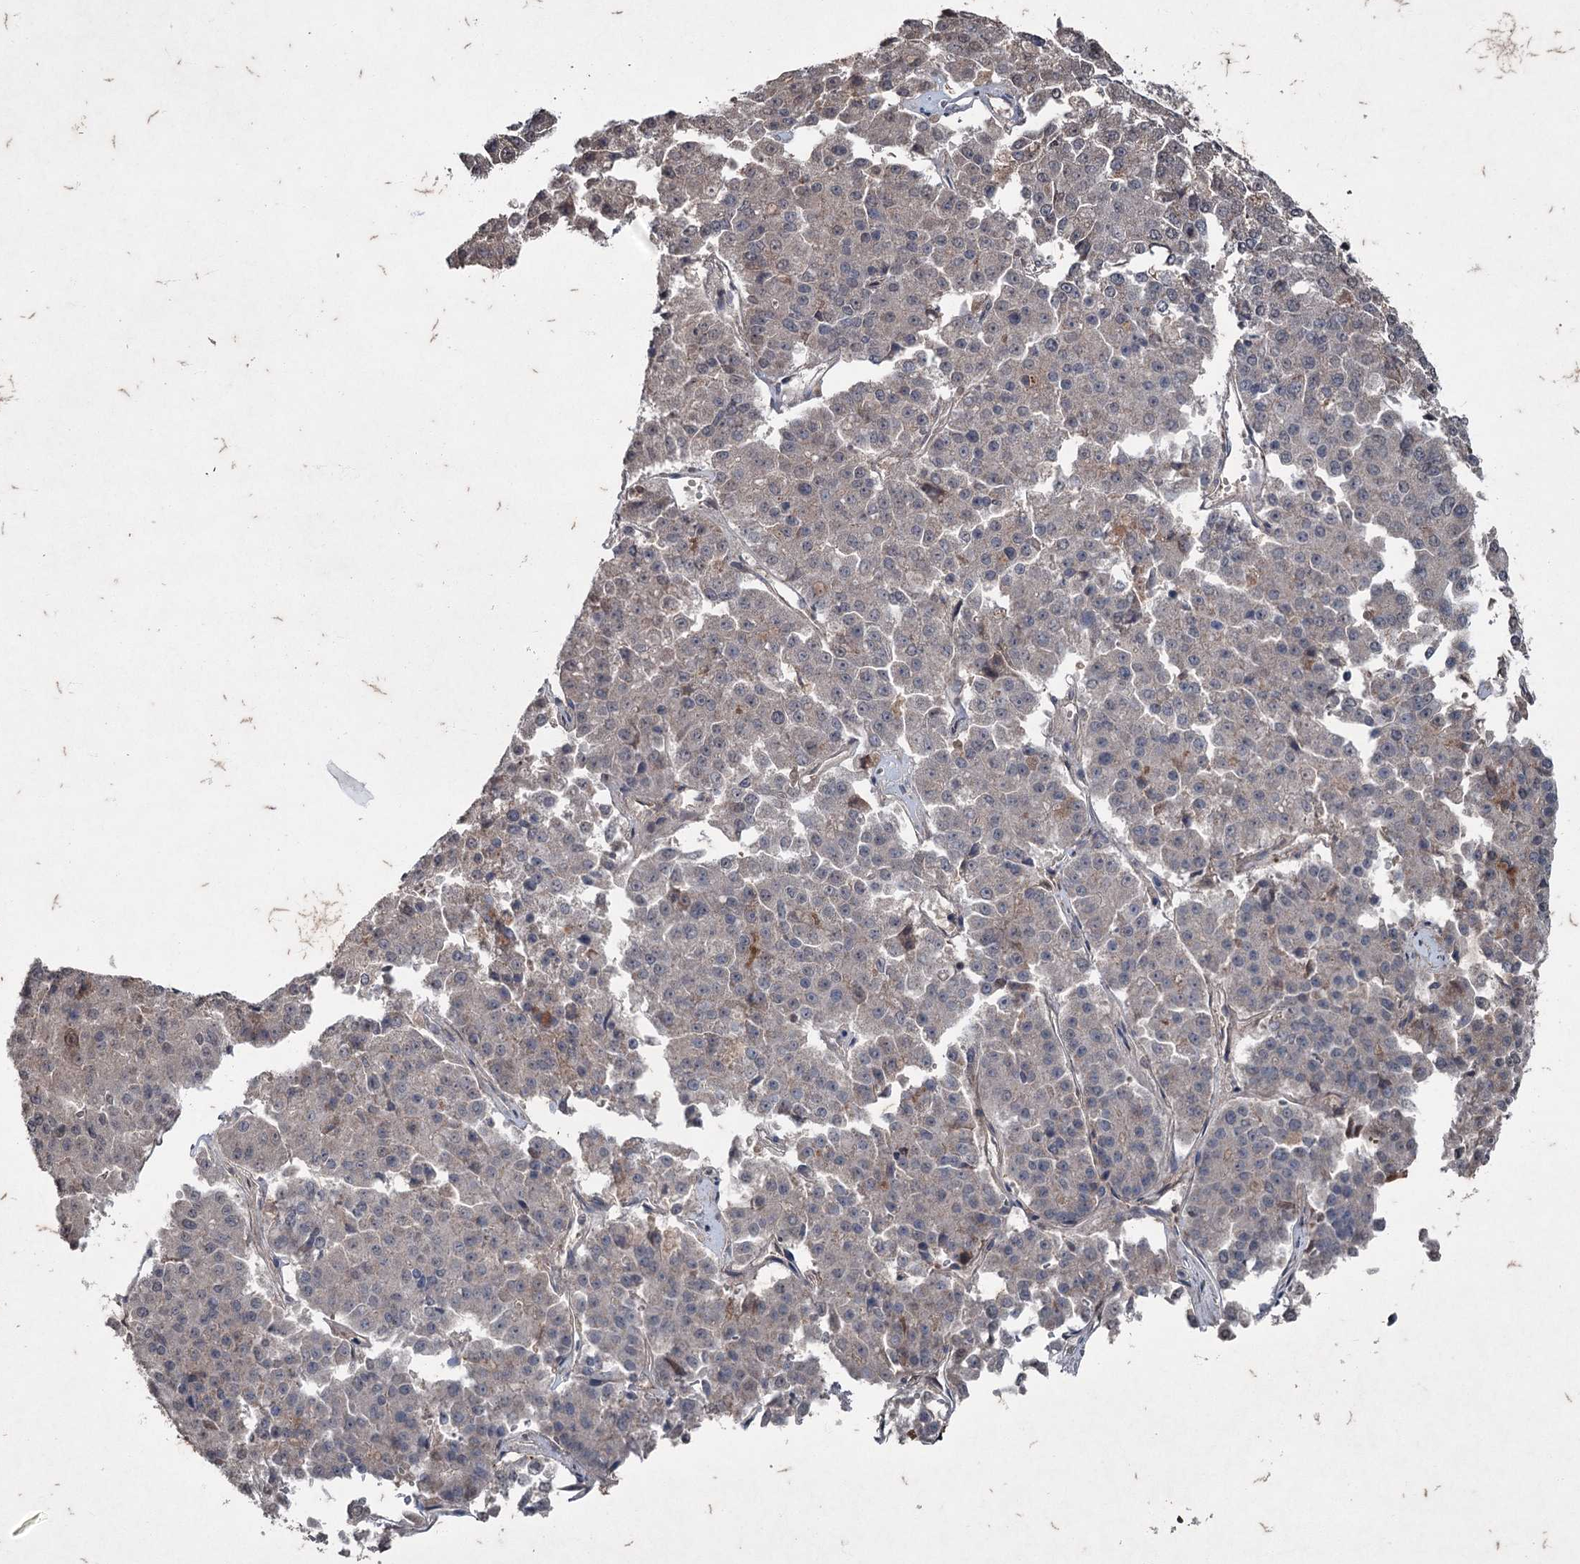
{"staining": {"intensity": "weak", "quantity": "<25%", "location": "cytoplasmic/membranous"}, "tissue": "pancreatic cancer", "cell_type": "Tumor cells", "image_type": "cancer", "snomed": [{"axis": "morphology", "description": "Adenocarcinoma, NOS"}, {"axis": "topography", "description": "Pancreas"}], "caption": "An IHC image of pancreatic adenocarcinoma is shown. There is no staining in tumor cells of pancreatic adenocarcinoma.", "gene": "PGLYRP2", "patient": {"sex": "male", "age": 50}}